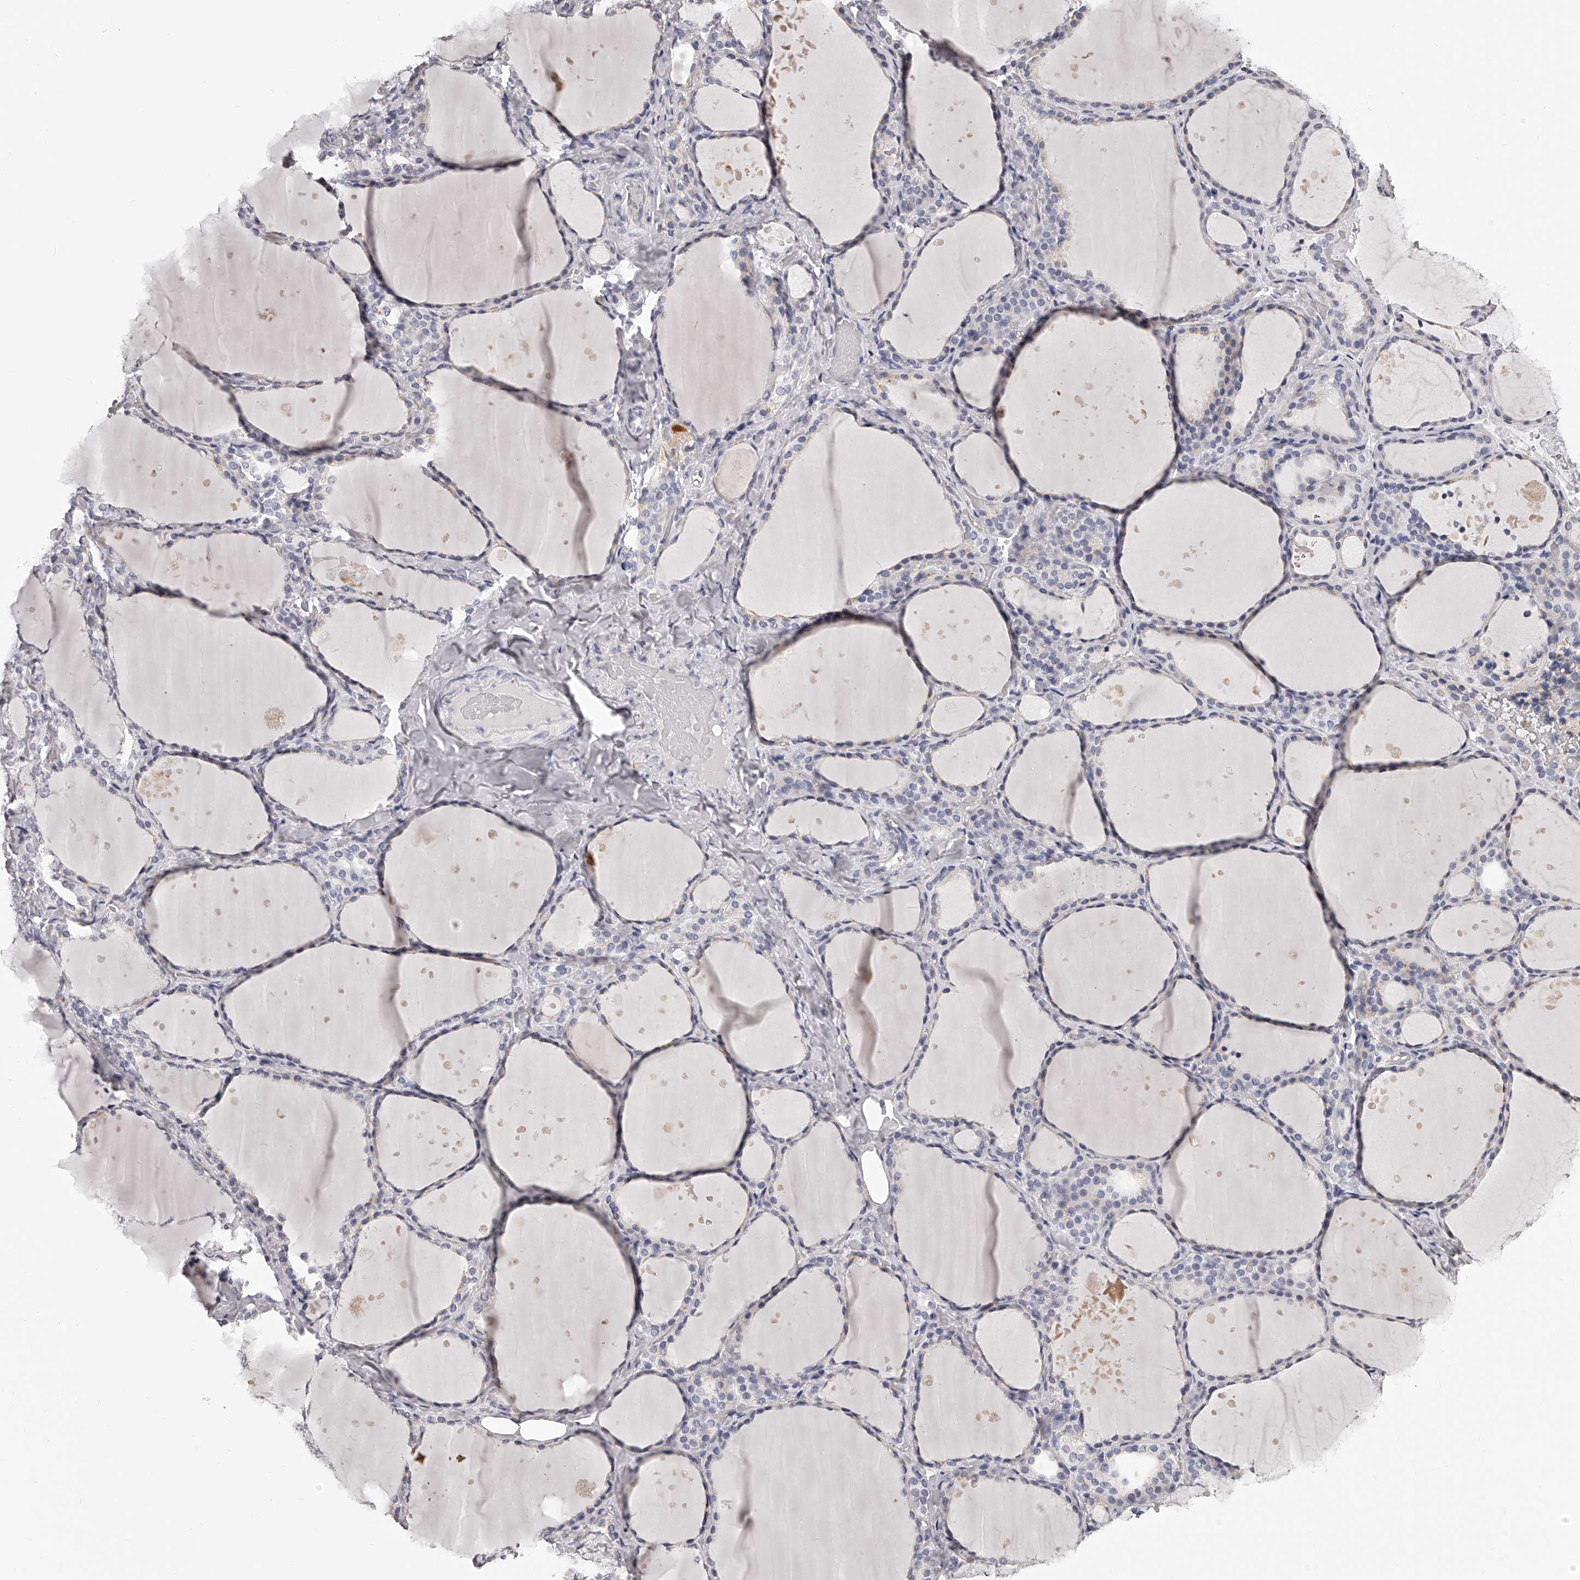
{"staining": {"intensity": "negative", "quantity": "none", "location": "none"}, "tissue": "thyroid gland", "cell_type": "Glandular cells", "image_type": "normal", "snomed": [{"axis": "morphology", "description": "Normal tissue, NOS"}, {"axis": "topography", "description": "Thyroid gland"}], "caption": "A micrograph of thyroid gland stained for a protein exhibits no brown staining in glandular cells. The staining was performed using DAB (3,3'-diaminobenzidine) to visualize the protein expression in brown, while the nuclei were stained in blue with hematoxylin (Magnification: 20x).", "gene": "DMRT1", "patient": {"sex": "female", "age": 44}}